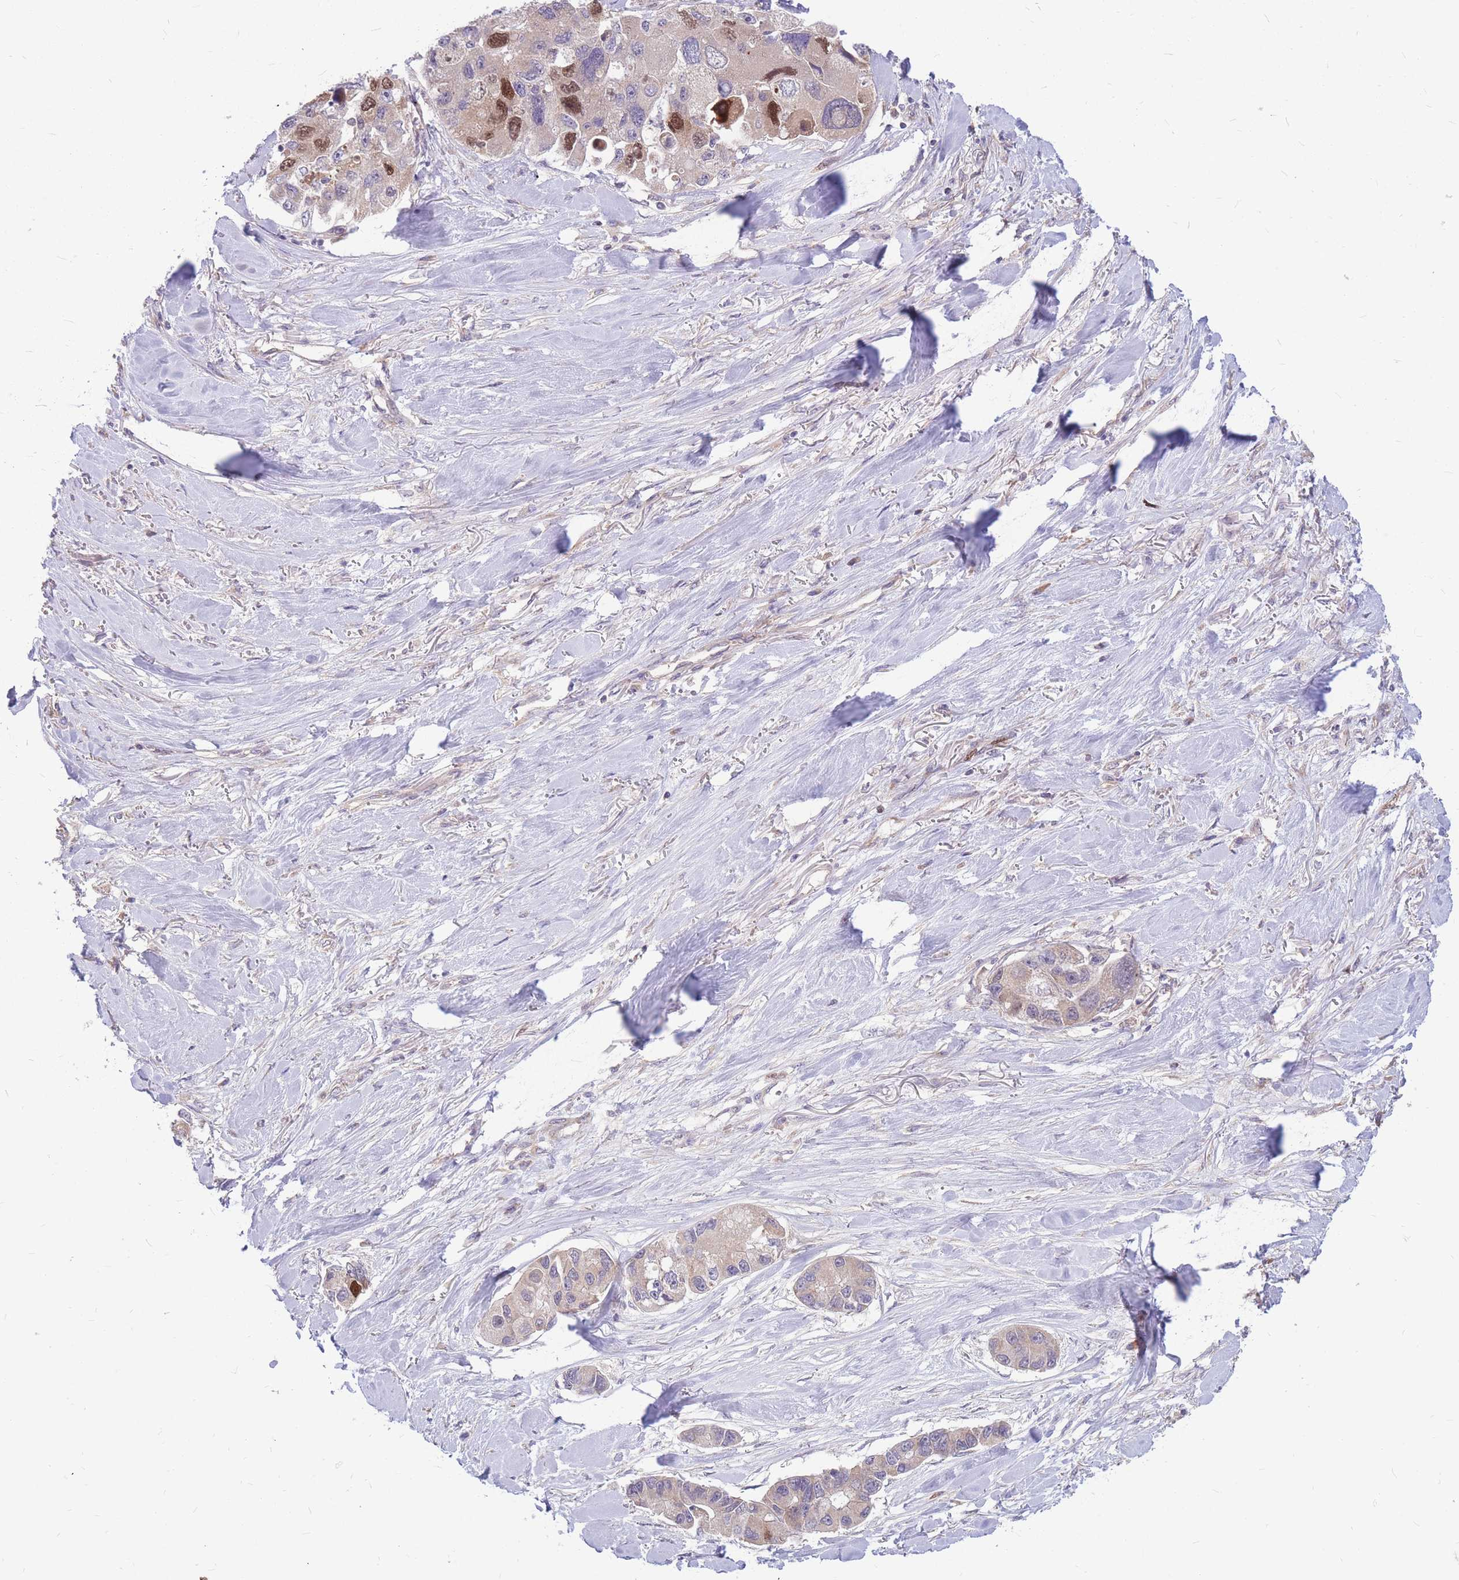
{"staining": {"intensity": "strong", "quantity": "<25%", "location": "nuclear"}, "tissue": "lung cancer", "cell_type": "Tumor cells", "image_type": "cancer", "snomed": [{"axis": "morphology", "description": "Adenocarcinoma, NOS"}, {"axis": "topography", "description": "Lung"}], "caption": "Lung cancer (adenocarcinoma) stained for a protein (brown) exhibits strong nuclear positive positivity in about <25% of tumor cells.", "gene": "GMNN", "patient": {"sex": "female", "age": 54}}